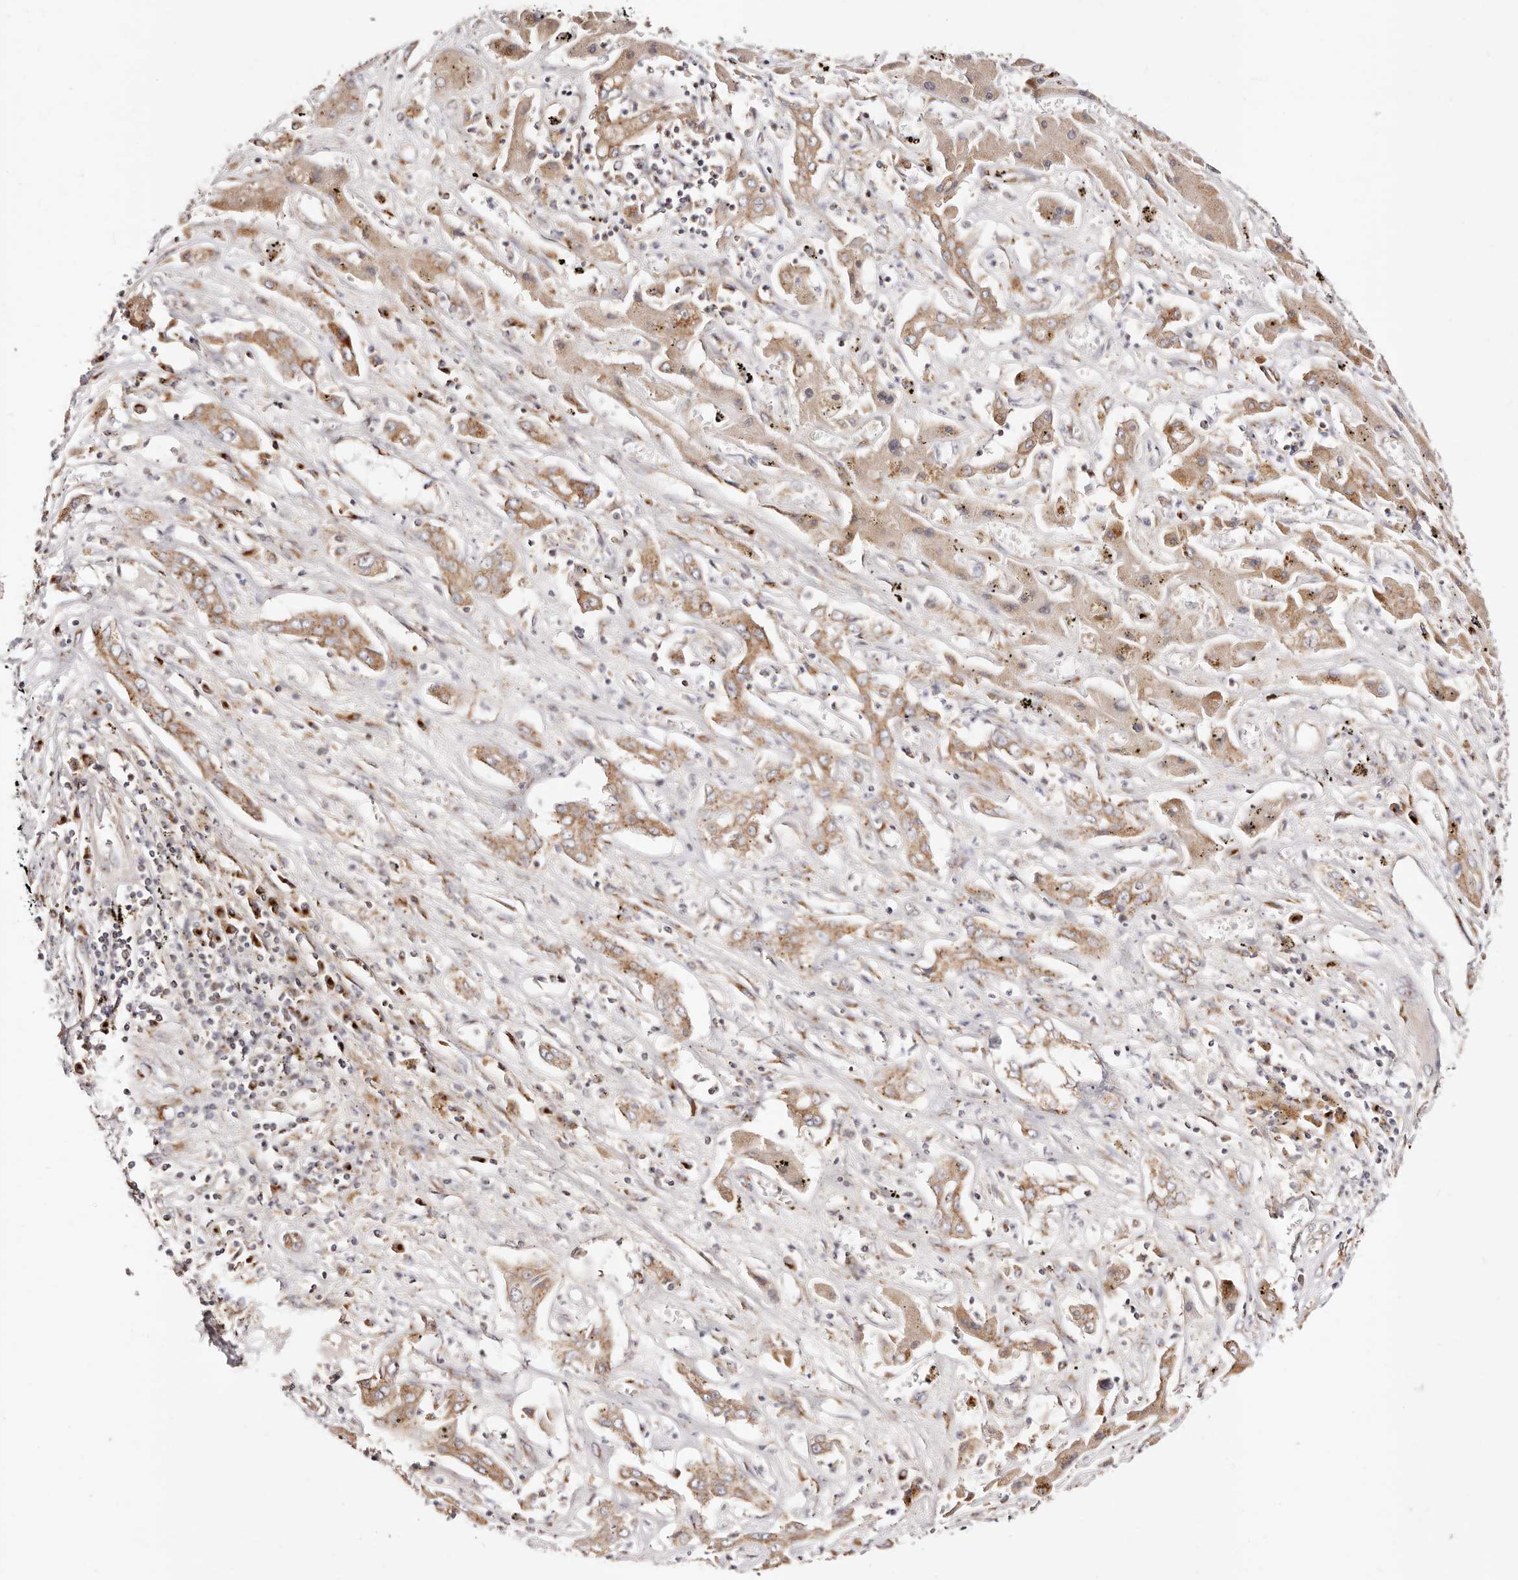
{"staining": {"intensity": "moderate", "quantity": ">75%", "location": "cytoplasmic/membranous"}, "tissue": "liver cancer", "cell_type": "Tumor cells", "image_type": "cancer", "snomed": [{"axis": "morphology", "description": "Cholangiocarcinoma"}, {"axis": "topography", "description": "Liver"}], "caption": "Cholangiocarcinoma (liver) stained with DAB immunohistochemistry demonstrates medium levels of moderate cytoplasmic/membranous staining in about >75% of tumor cells. (DAB IHC with brightfield microscopy, high magnification).", "gene": "MAPK6", "patient": {"sex": "male", "age": 67}}